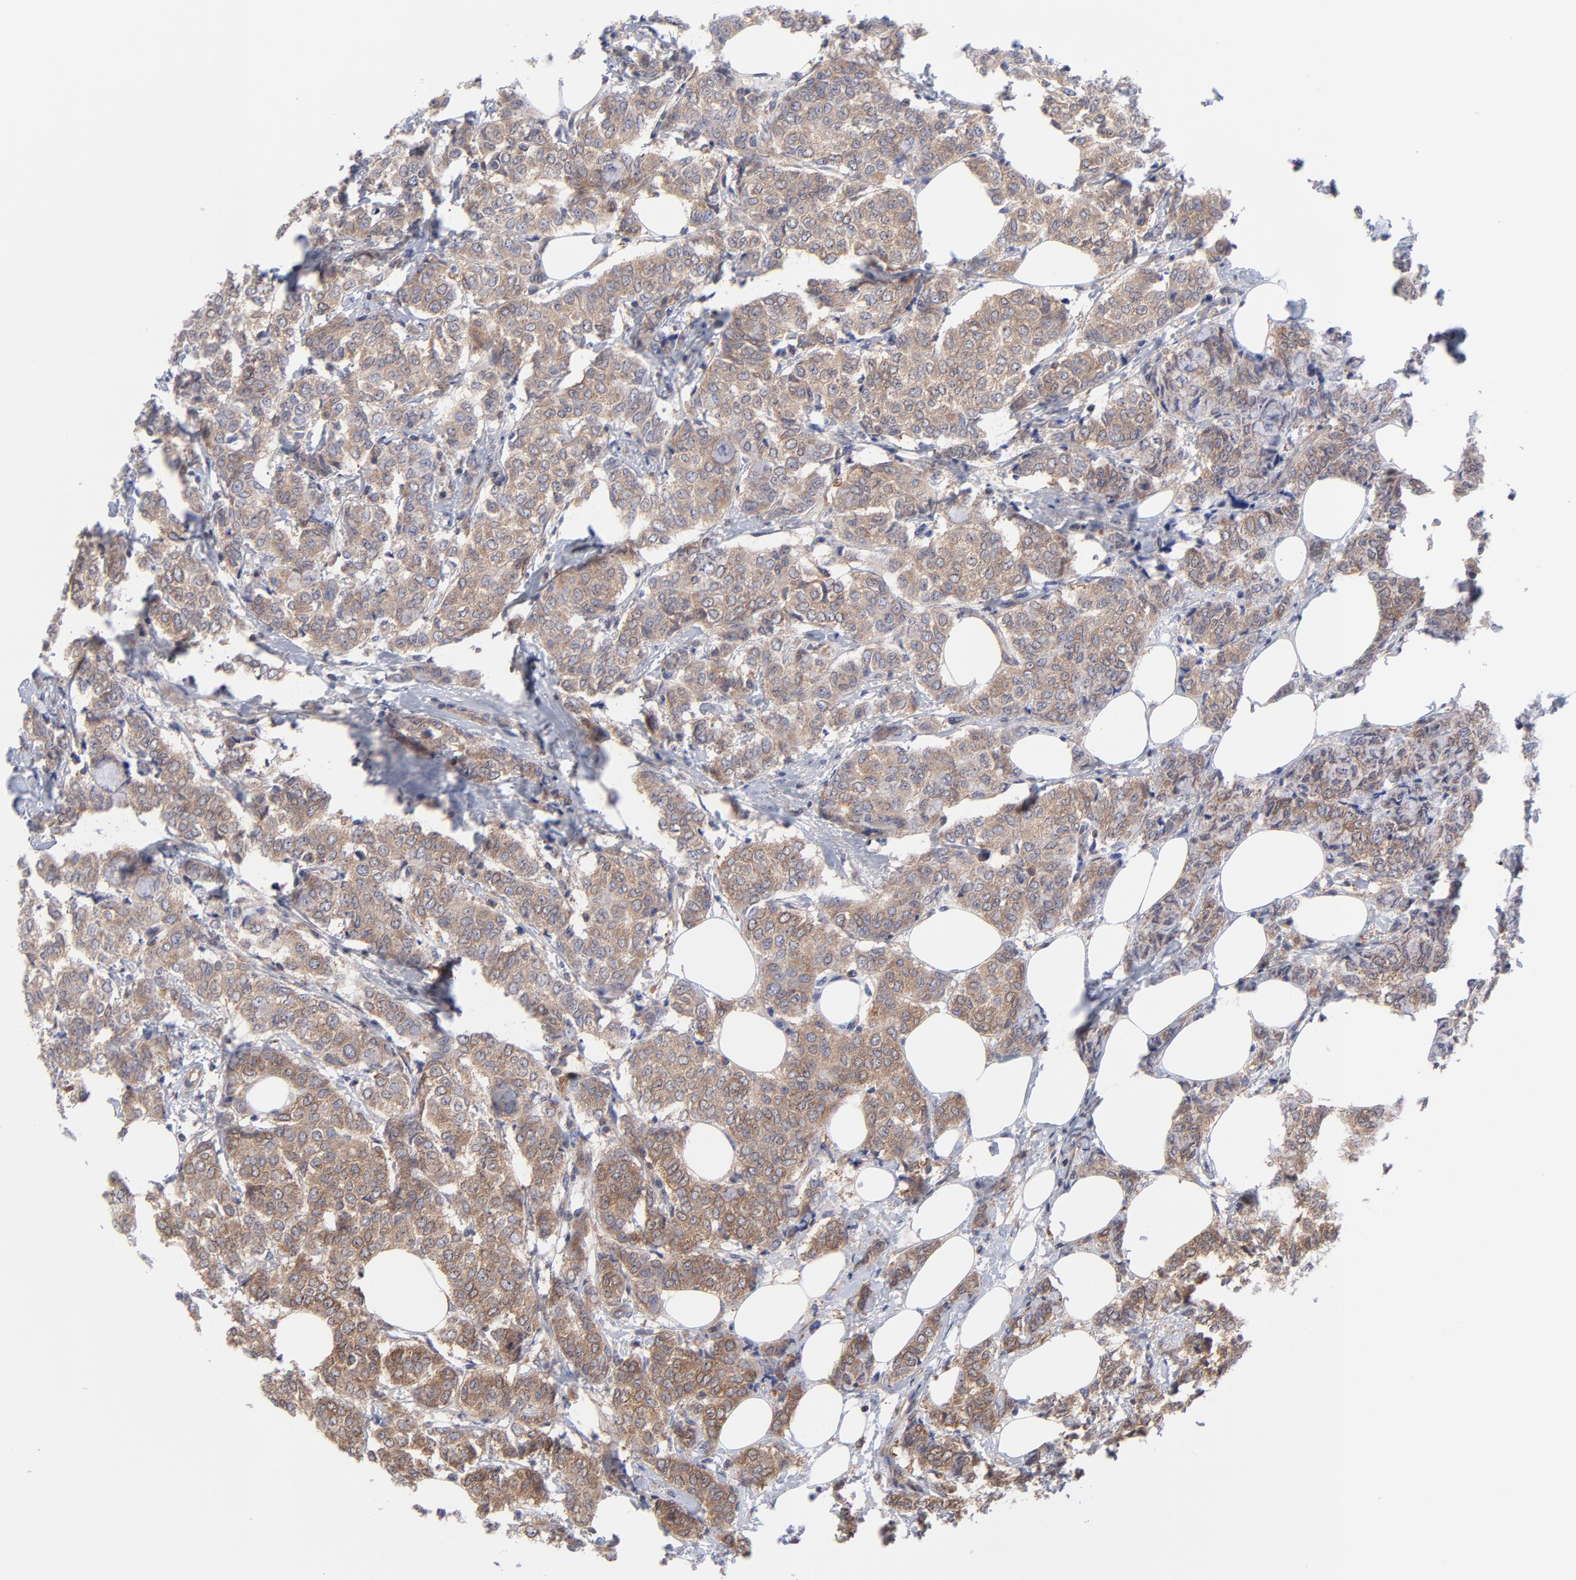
{"staining": {"intensity": "weak", "quantity": ">75%", "location": "cytoplasmic/membranous"}, "tissue": "breast cancer", "cell_type": "Tumor cells", "image_type": "cancer", "snomed": [{"axis": "morphology", "description": "Lobular carcinoma"}, {"axis": "topography", "description": "Breast"}], "caption": "IHC histopathology image of neoplastic tissue: breast lobular carcinoma stained using immunohistochemistry displays low levels of weak protein expression localized specifically in the cytoplasmic/membranous of tumor cells, appearing as a cytoplasmic/membranous brown color.", "gene": "NFKBIA", "patient": {"sex": "female", "age": 60}}